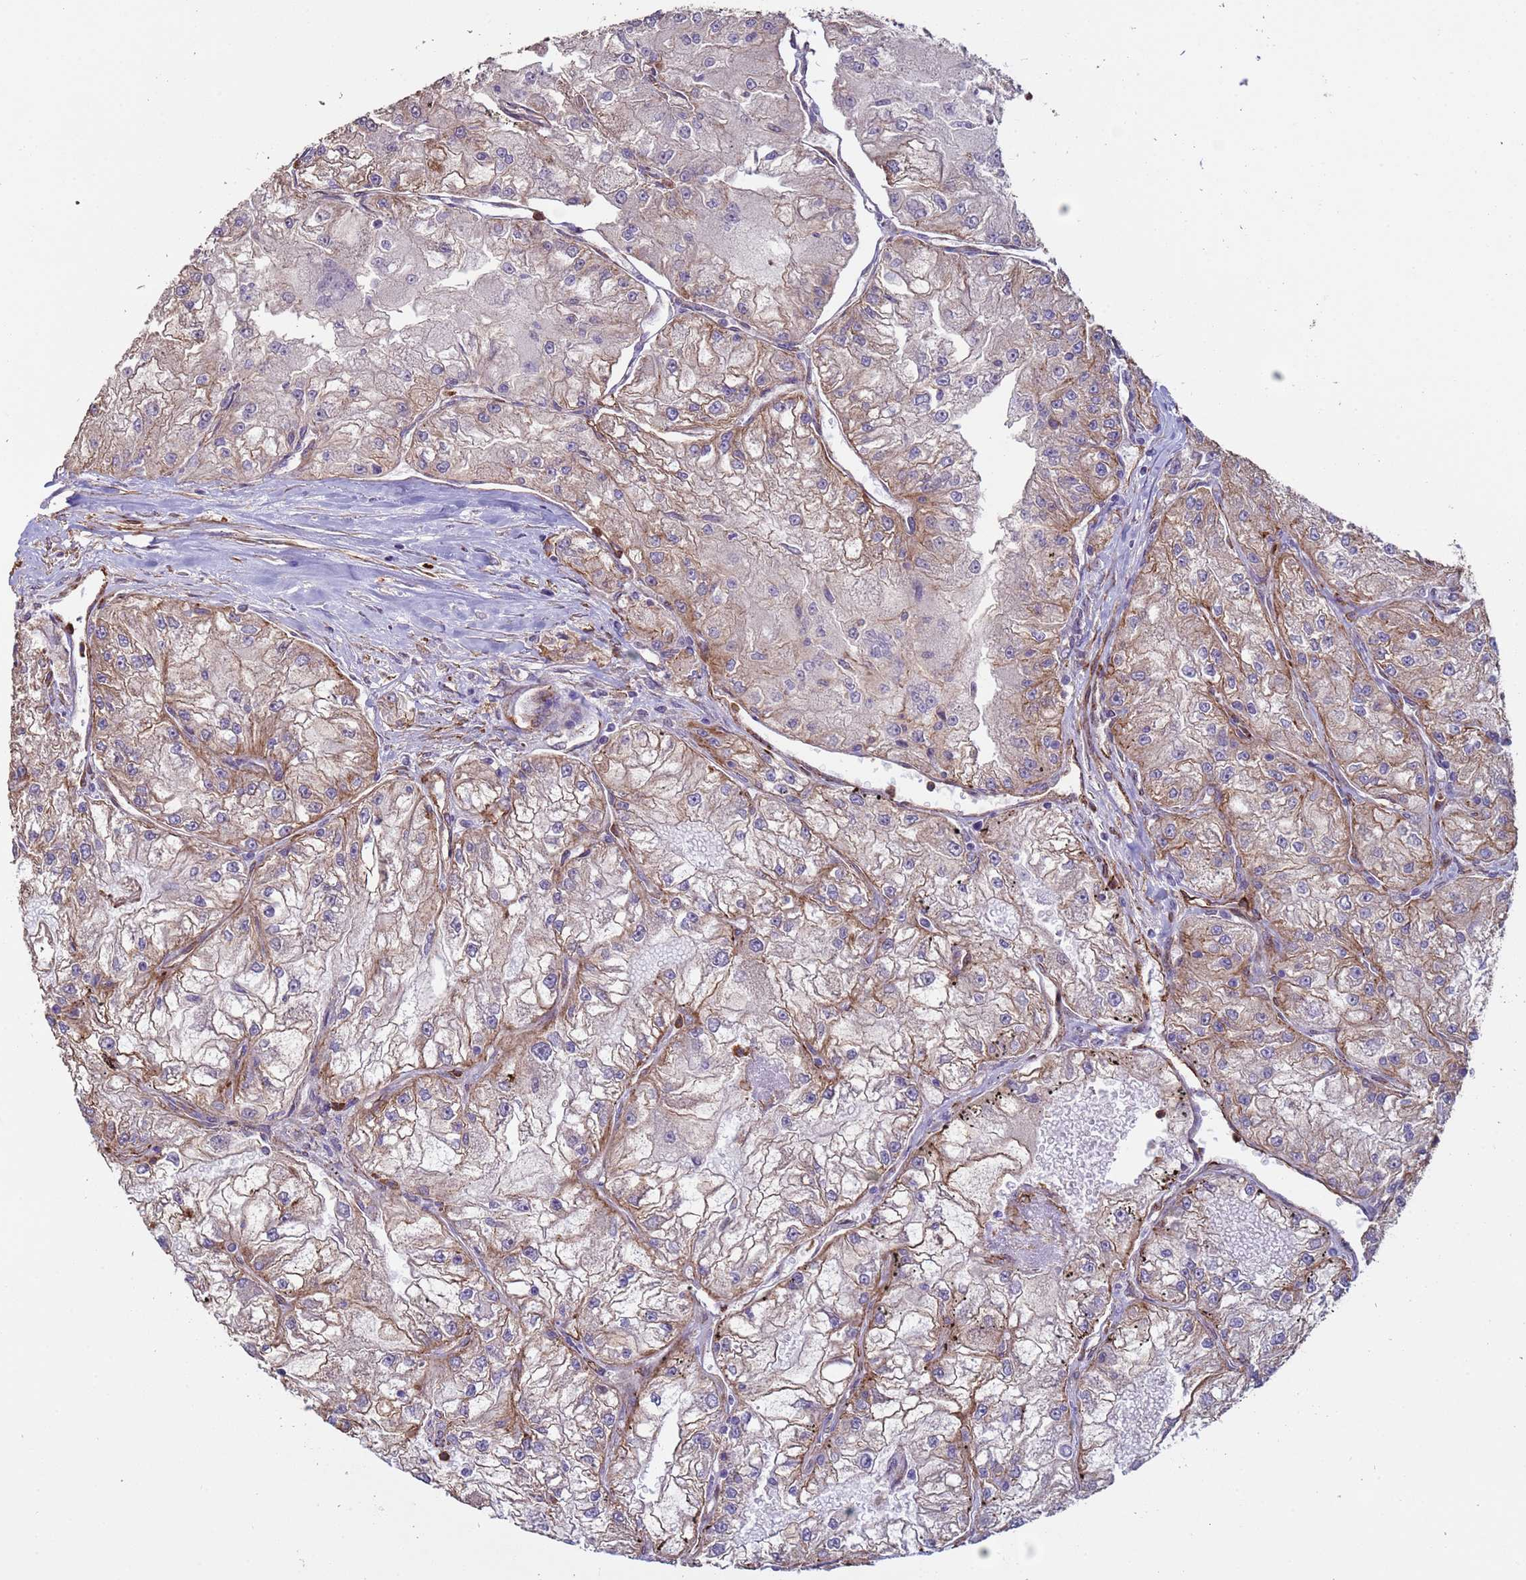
{"staining": {"intensity": "weak", "quantity": "25%-75%", "location": "cytoplasmic/membranous"}, "tissue": "renal cancer", "cell_type": "Tumor cells", "image_type": "cancer", "snomed": [{"axis": "morphology", "description": "Adenocarcinoma, NOS"}, {"axis": "topography", "description": "Kidney"}], "caption": "Renal cancer (adenocarcinoma) tissue demonstrates weak cytoplasmic/membranous expression in approximately 25%-75% of tumor cells, visualized by immunohistochemistry.", "gene": "GASK1A", "patient": {"sex": "female", "age": 72}}